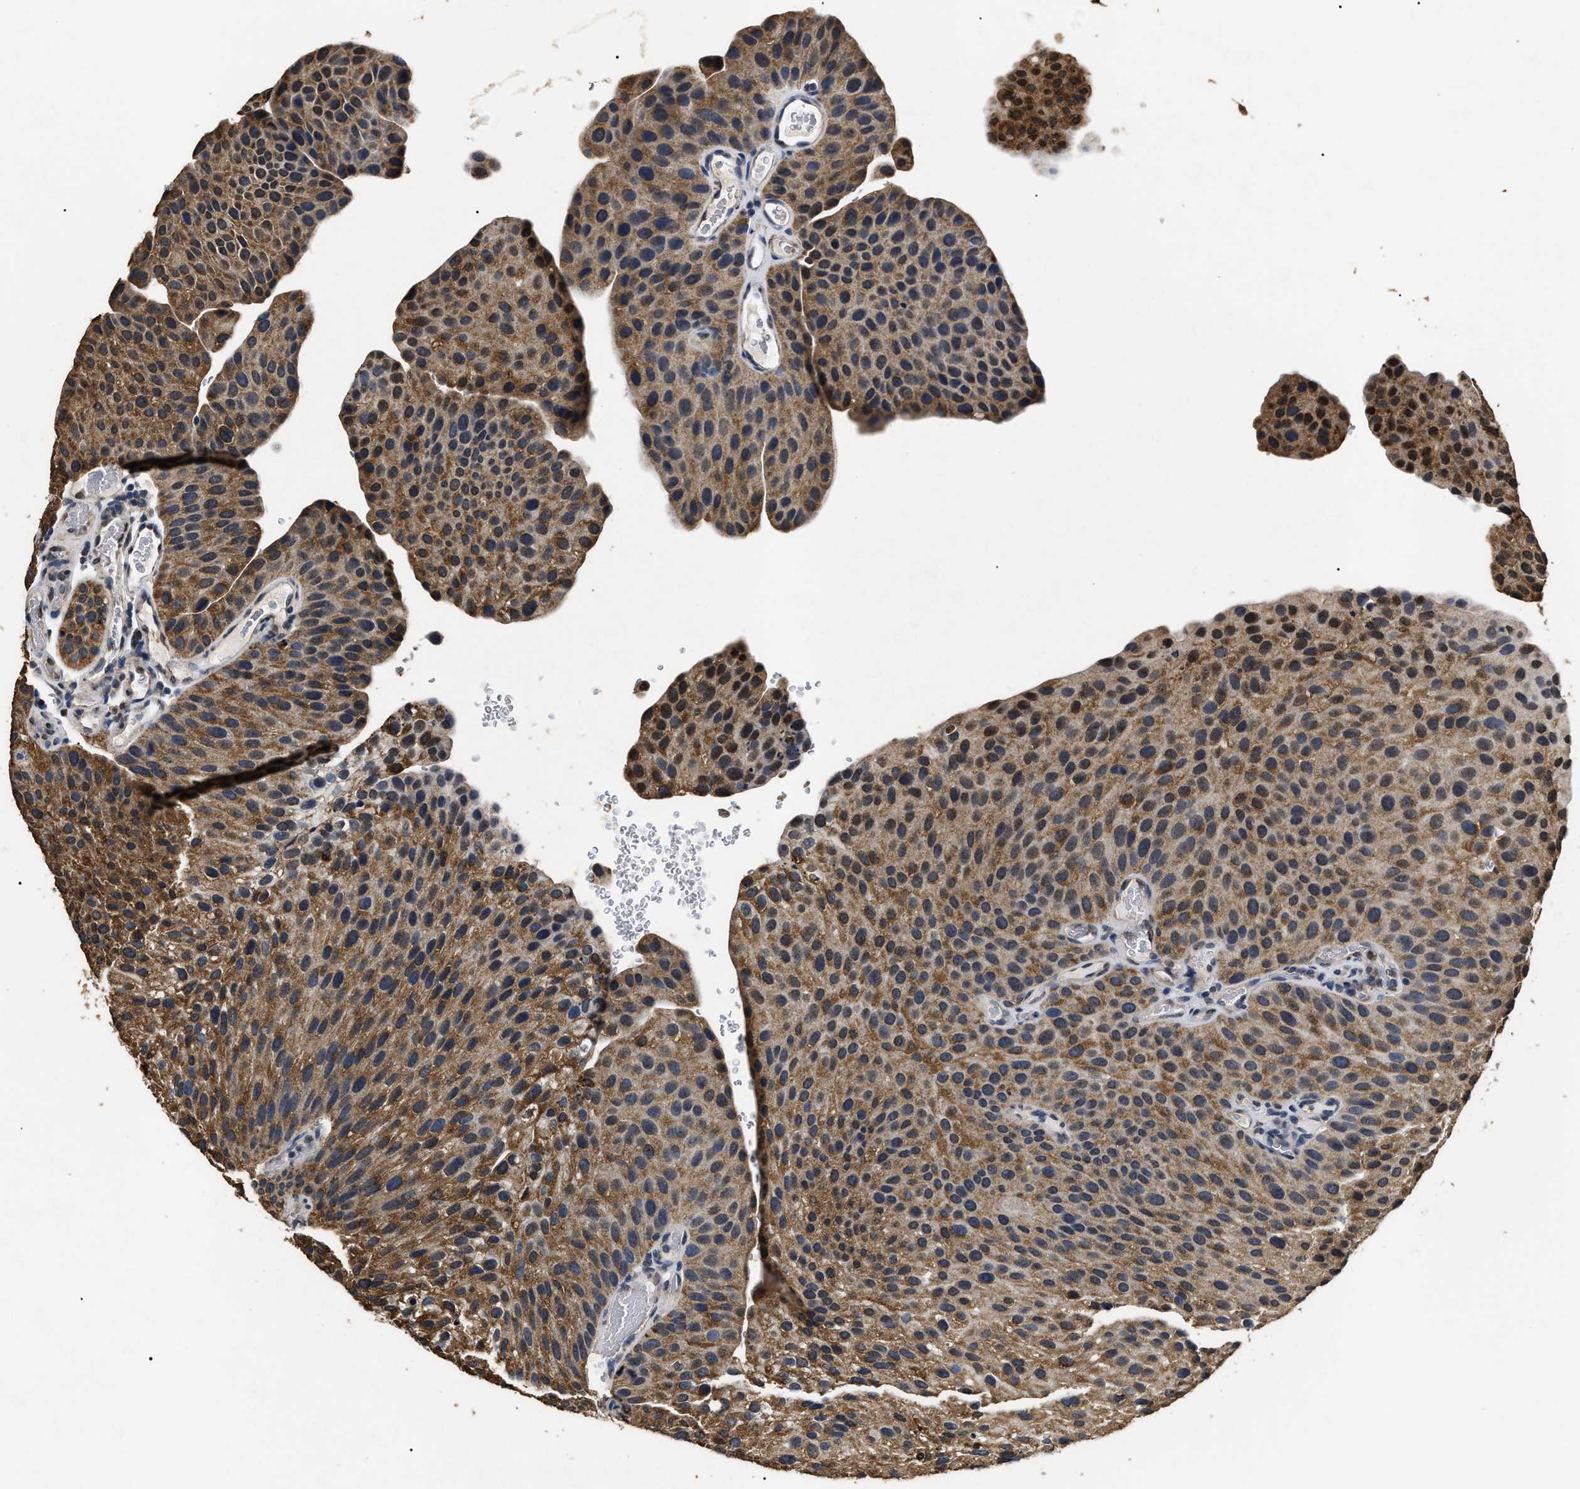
{"staining": {"intensity": "moderate", "quantity": ">75%", "location": "cytoplasmic/membranous"}, "tissue": "urothelial cancer", "cell_type": "Tumor cells", "image_type": "cancer", "snomed": [{"axis": "morphology", "description": "Urothelial carcinoma, Low grade"}, {"axis": "topography", "description": "Smooth muscle"}, {"axis": "topography", "description": "Urinary bladder"}], "caption": "Moderate cytoplasmic/membranous protein expression is appreciated in about >75% of tumor cells in urothelial cancer. The staining was performed using DAB, with brown indicating positive protein expression. Nuclei are stained blue with hematoxylin.", "gene": "ANP32E", "patient": {"sex": "male", "age": 60}}